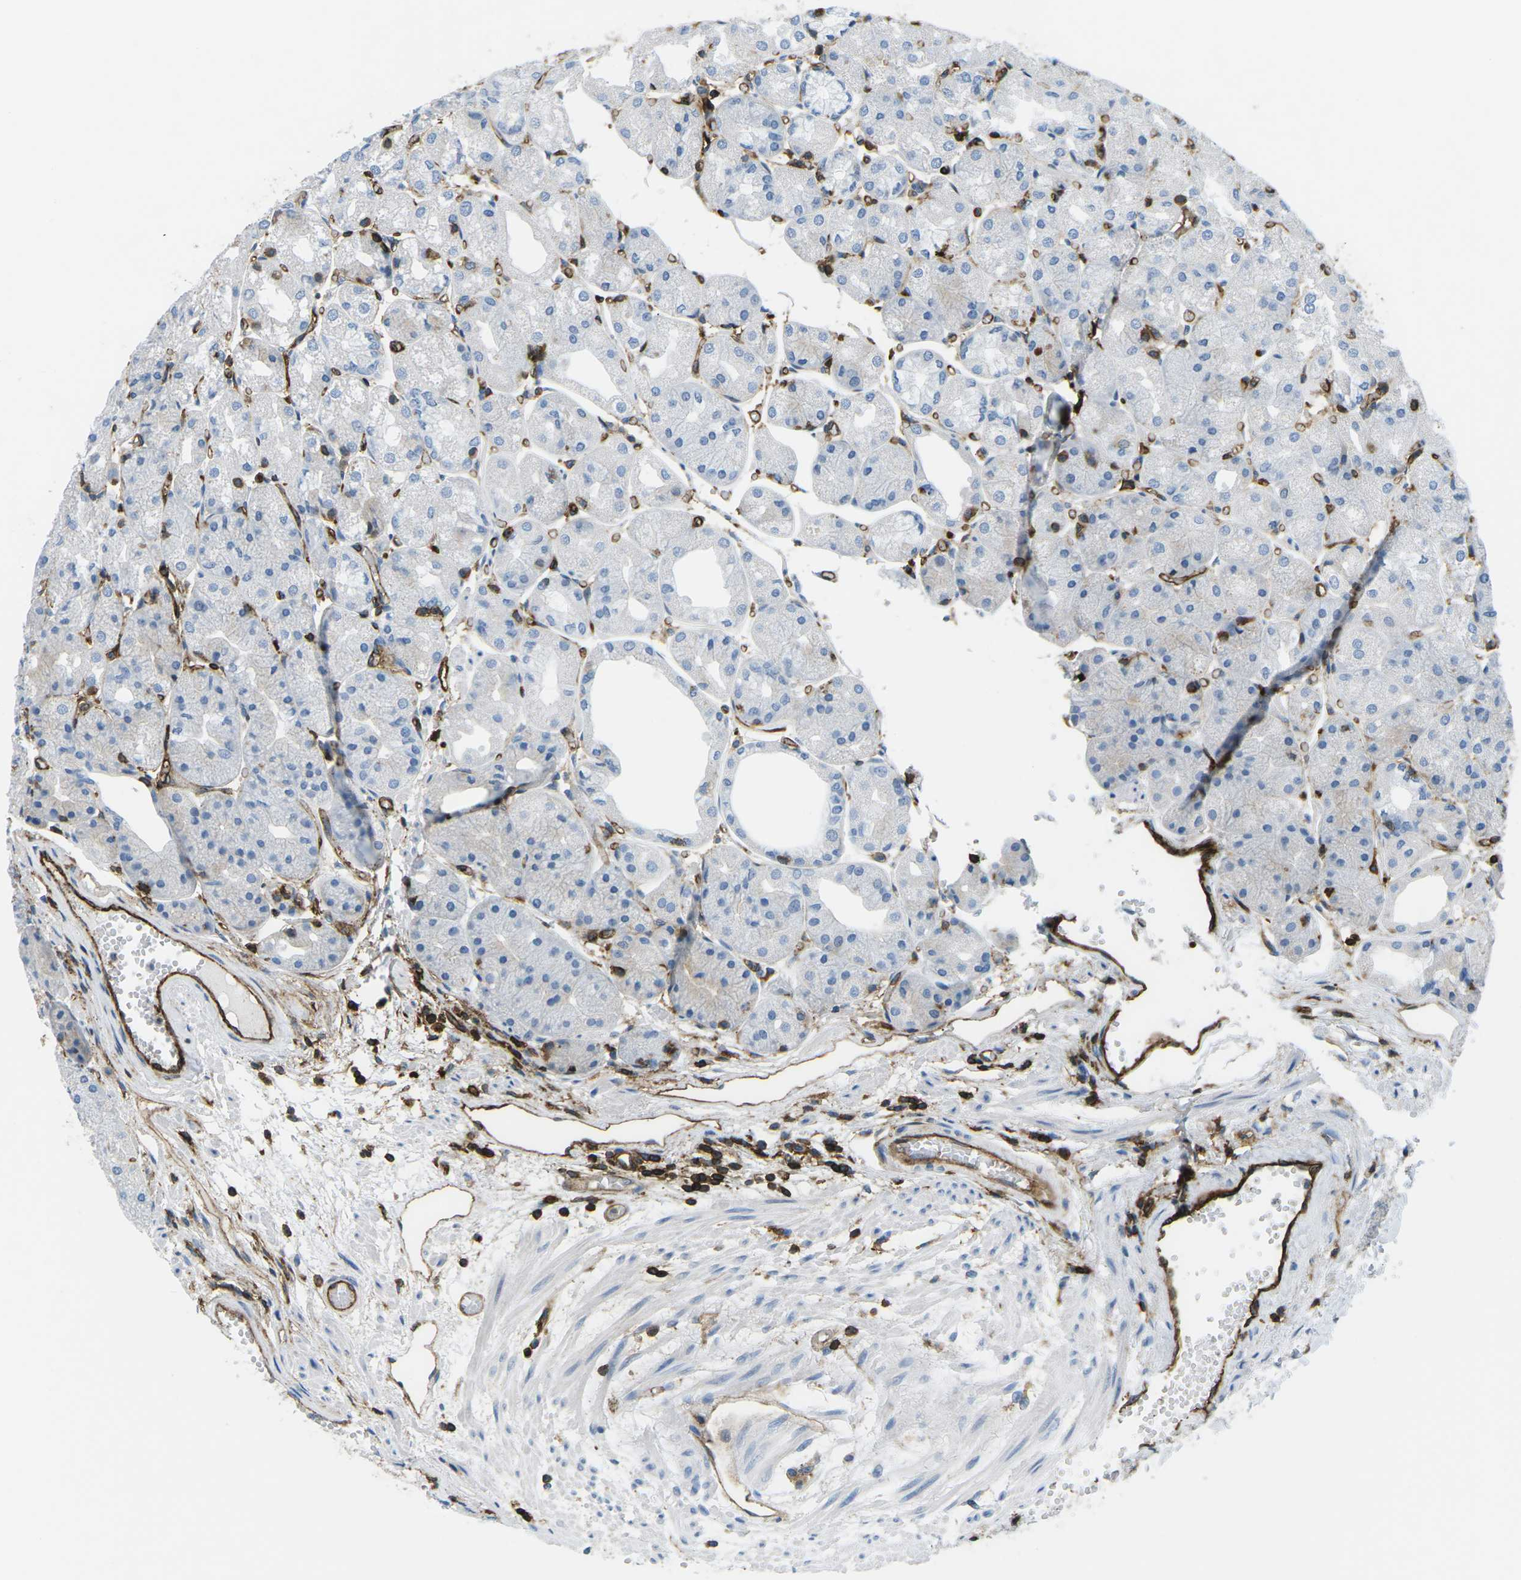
{"staining": {"intensity": "strong", "quantity": "25%-75%", "location": "cytoplasmic/membranous"}, "tissue": "stomach", "cell_type": "Glandular cells", "image_type": "normal", "snomed": [{"axis": "morphology", "description": "Normal tissue, NOS"}, {"axis": "topography", "description": "Stomach, upper"}], "caption": "Protein expression by IHC reveals strong cytoplasmic/membranous expression in about 25%-75% of glandular cells in benign stomach.", "gene": "HLA", "patient": {"sex": "male", "age": 72}}